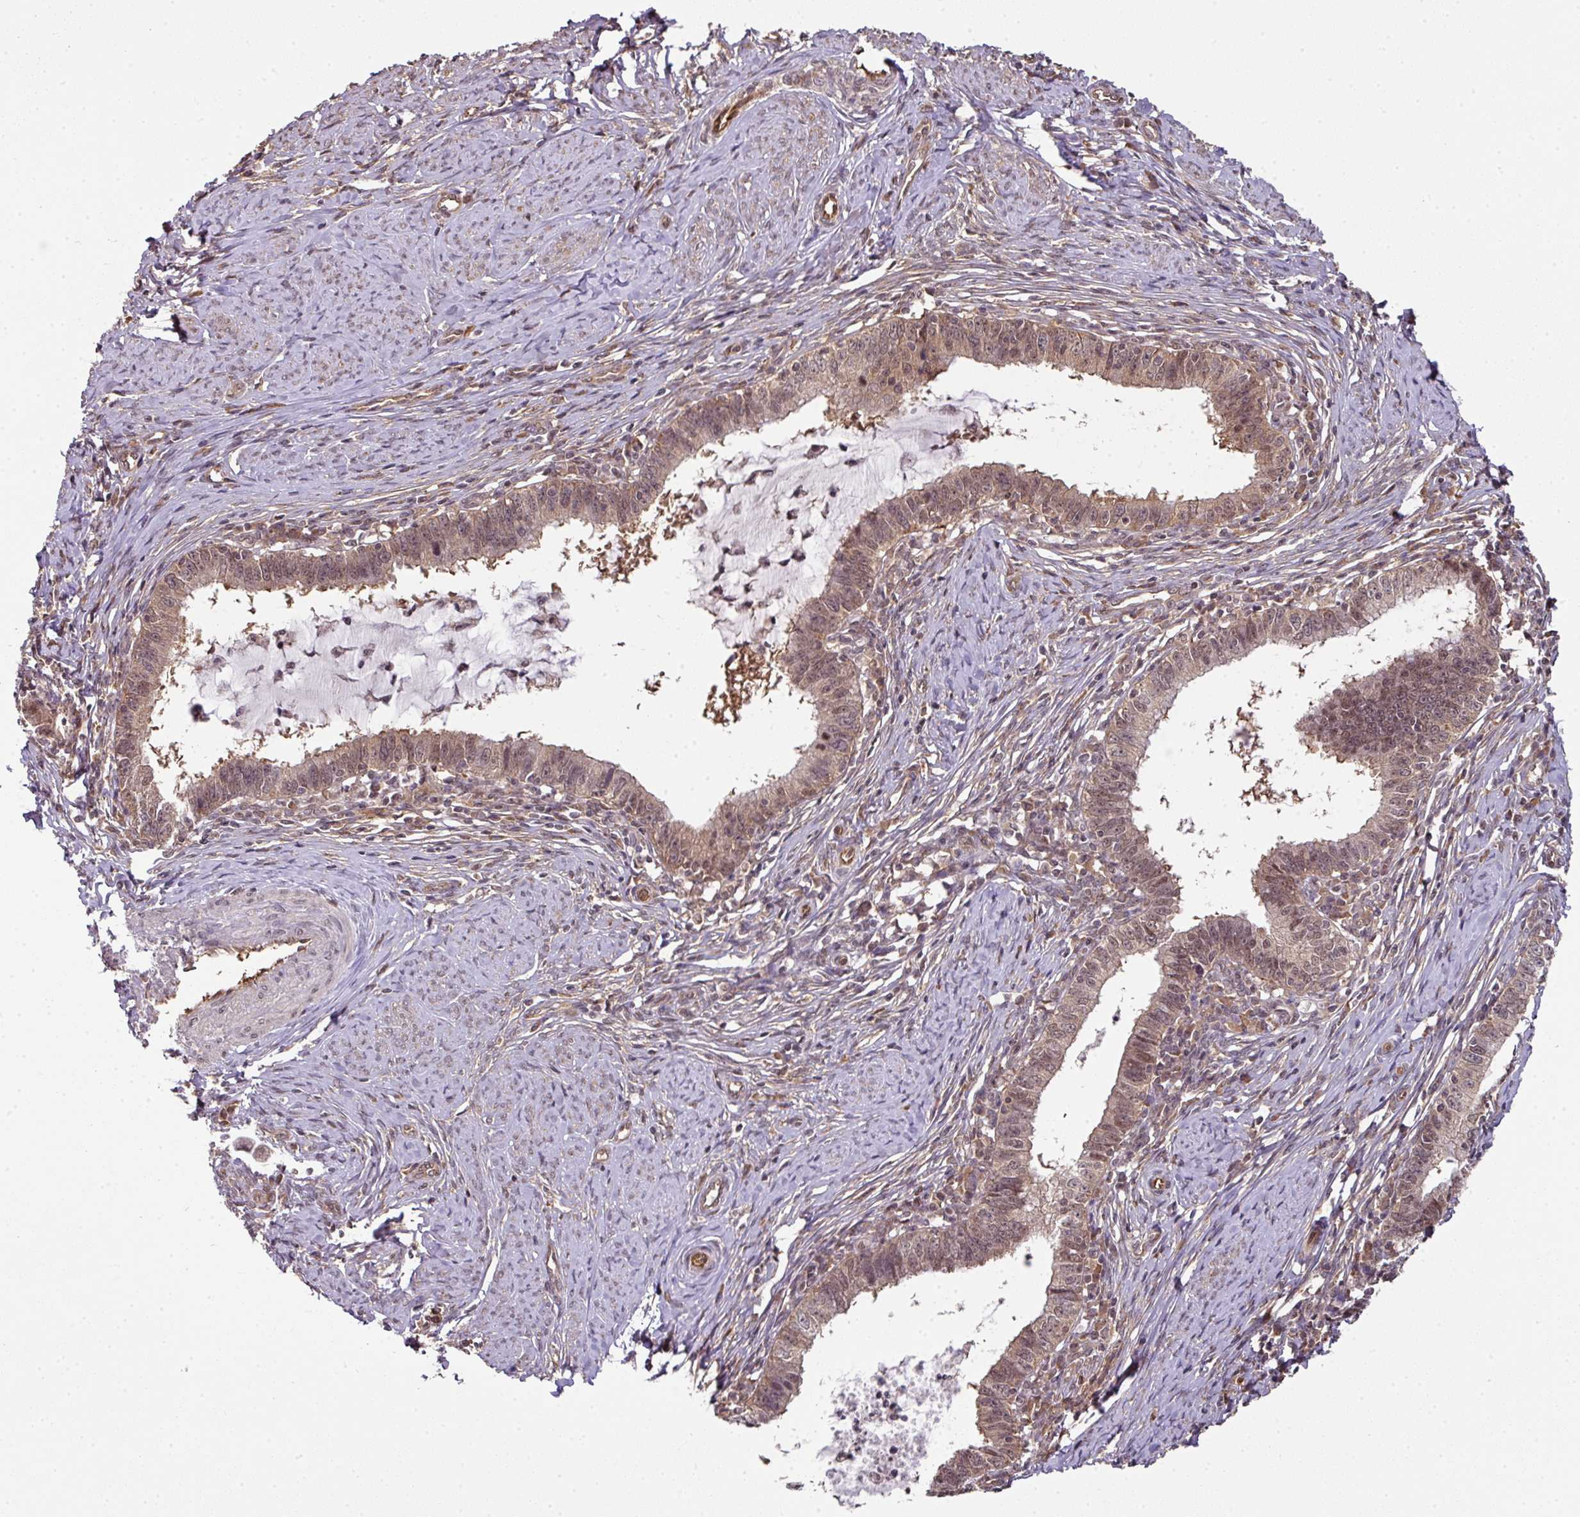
{"staining": {"intensity": "moderate", "quantity": ">75%", "location": "cytoplasmic/membranous,nuclear"}, "tissue": "cervical cancer", "cell_type": "Tumor cells", "image_type": "cancer", "snomed": [{"axis": "morphology", "description": "Adenocarcinoma, NOS"}, {"axis": "topography", "description": "Cervix"}], "caption": "The micrograph exhibits a brown stain indicating the presence of a protein in the cytoplasmic/membranous and nuclear of tumor cells in adenocarcinoma (cervical).", "gene": "ANKRD18A", "patient": {"sex": "female", "age": 36}}